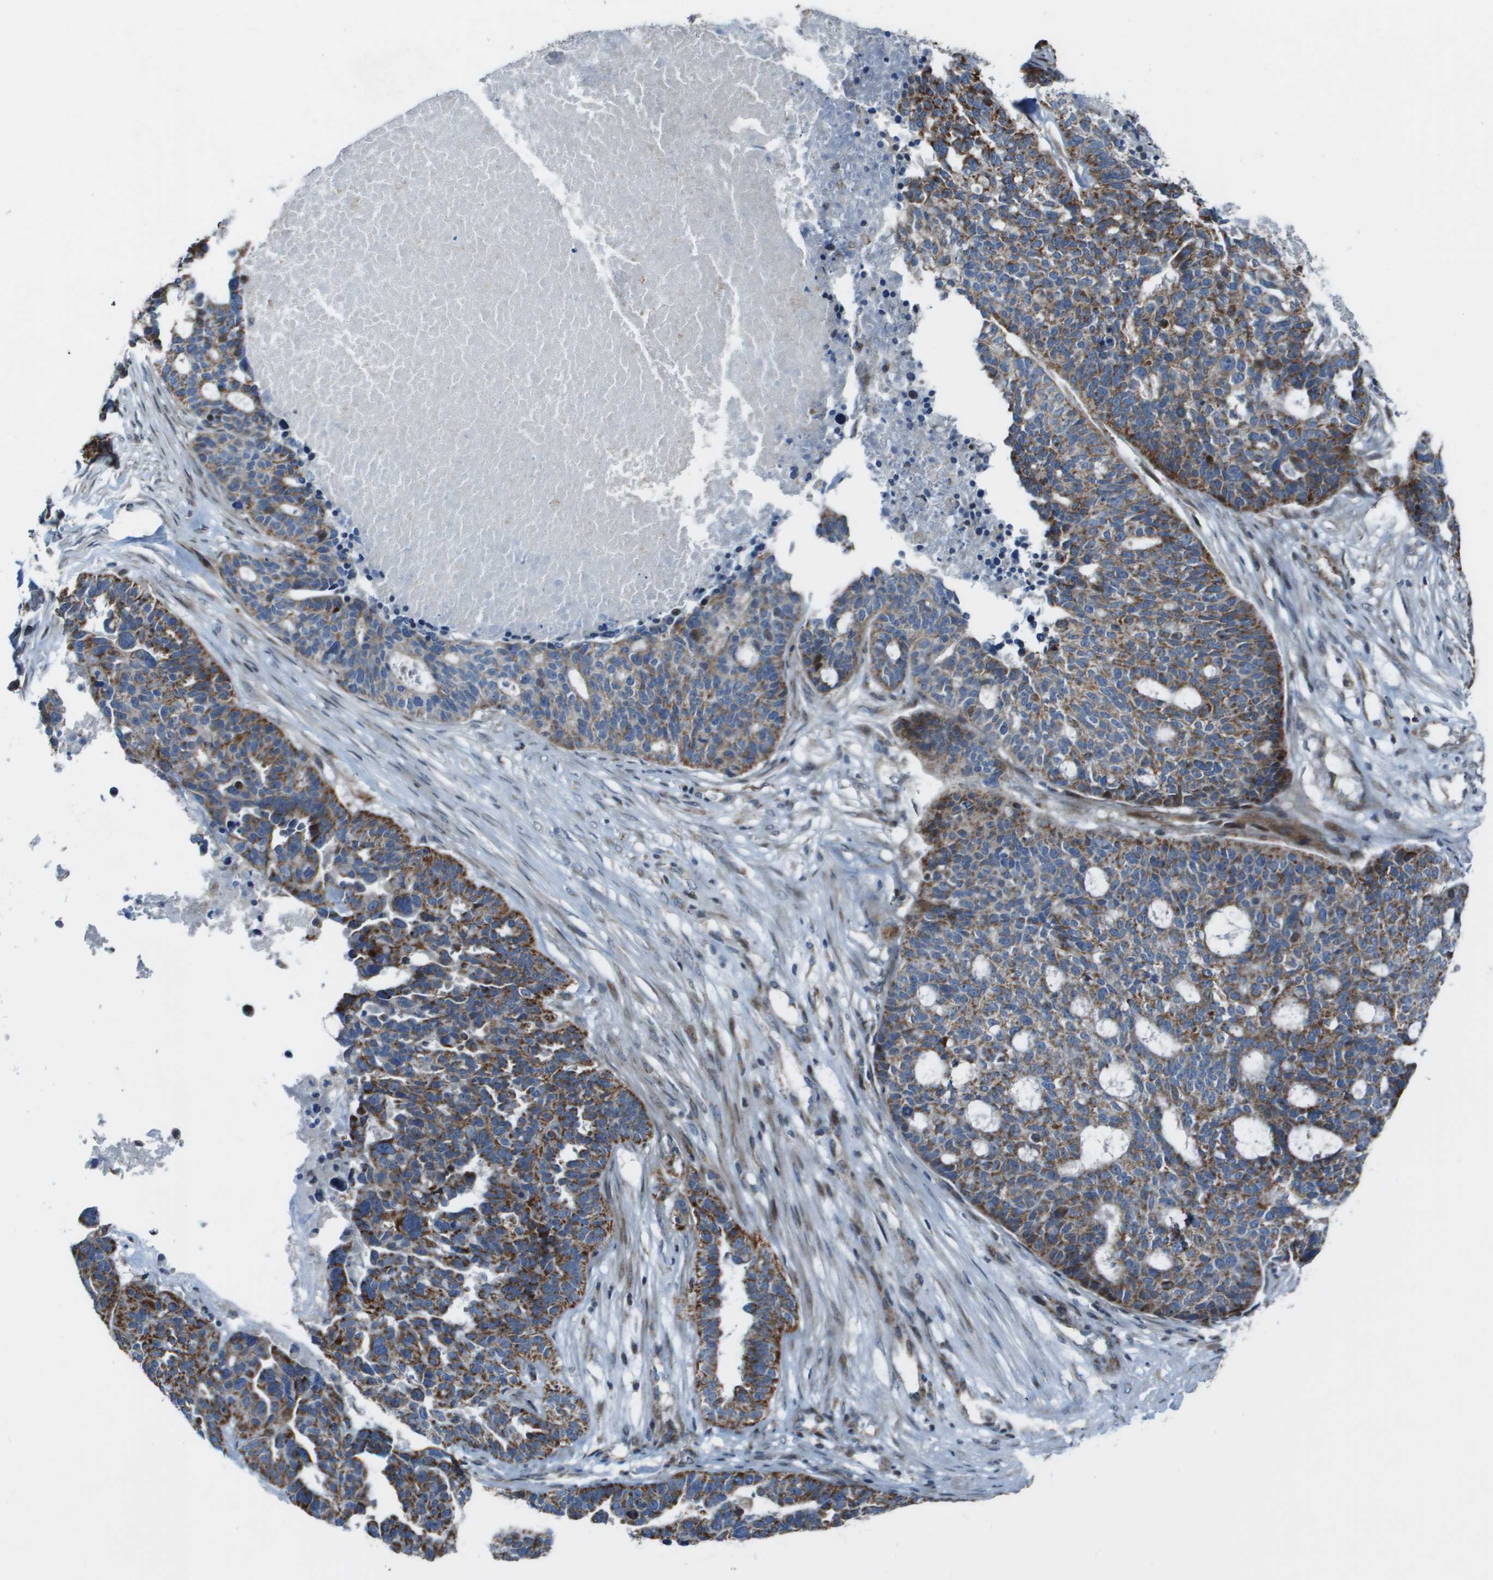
{"staining": {"intensity": "moderate", "quantity": ">75%", "location": "cytoplasmic/membranous"}, "tissue": "ovarian cancer", "cell_type": "Tumor cells", "image_type": "cancer", "snomed": [{"axis": "morphology", "description": "Cystadenocarcinoma, serous, NOS"}, {"axis": "topography", "description": "Ovary"}], "caption": "Human ovarian cancer stained with a brown dye shows moderate cytoplasmic/membranous positive expression in approximately >75% of tumor cells.", "gene": "MGAT3", "patient": {"sex": "female", "age": 59}}